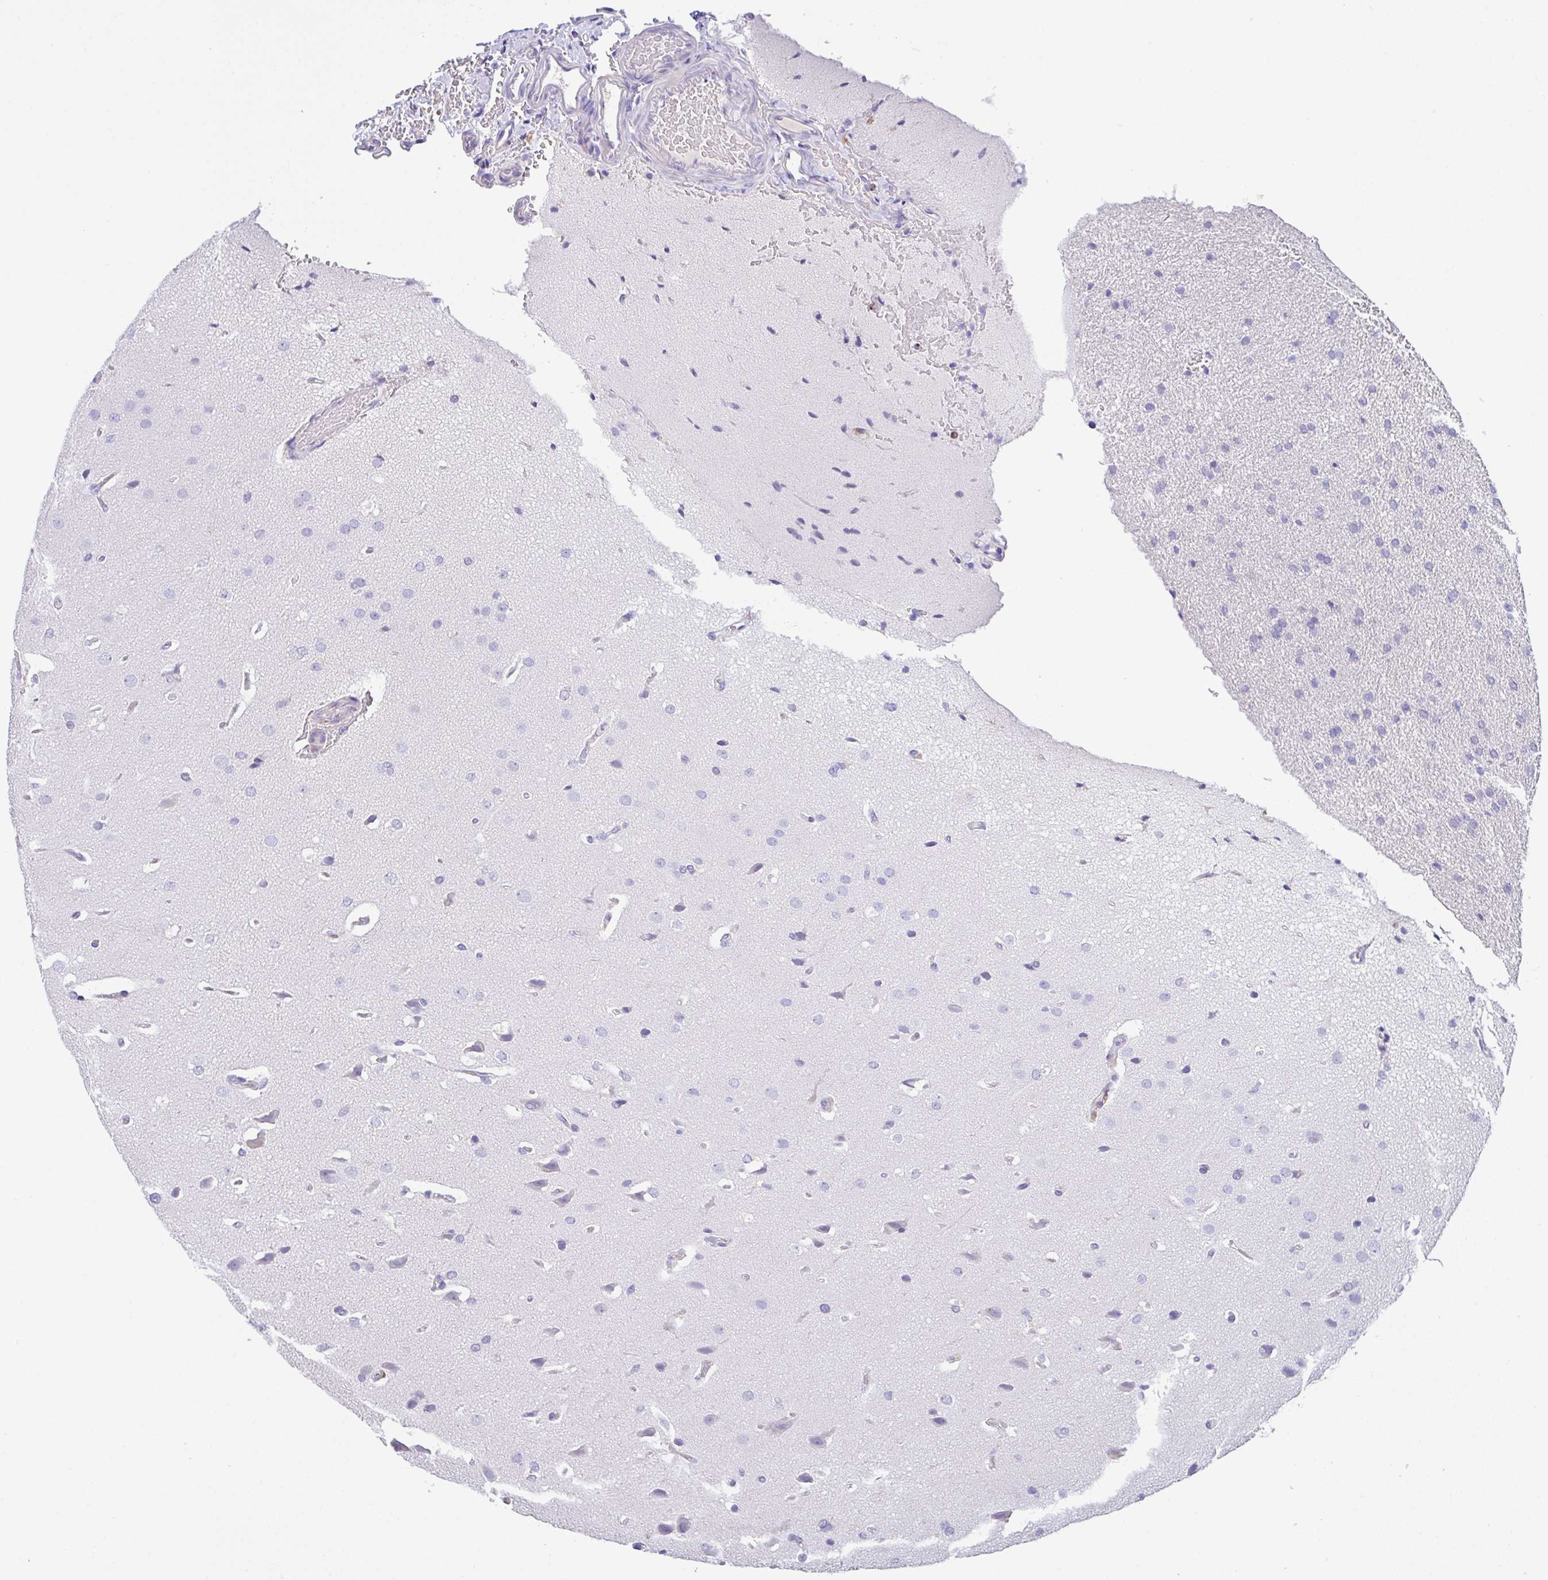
{"staining": {"intensity": "negative", "quantity": "none", "location": "none"}, "tissue": "glioma", "cell_type": "Tumor cells", "image_type": "cancer", "snomed": [{"axis": "morphology", "description": "Glioma, malignant, Low grade"}, {"axis": "topography", "description": "Brain"}], "caption": "High power microscopy photomicrograph of an immunohistochemistry photomicrograph of malignant glioma (low-grade), revealing no significant positivity in tumor cells.", "gene": "FBXL20", "patient": {"sex": "female", "age": 33}}